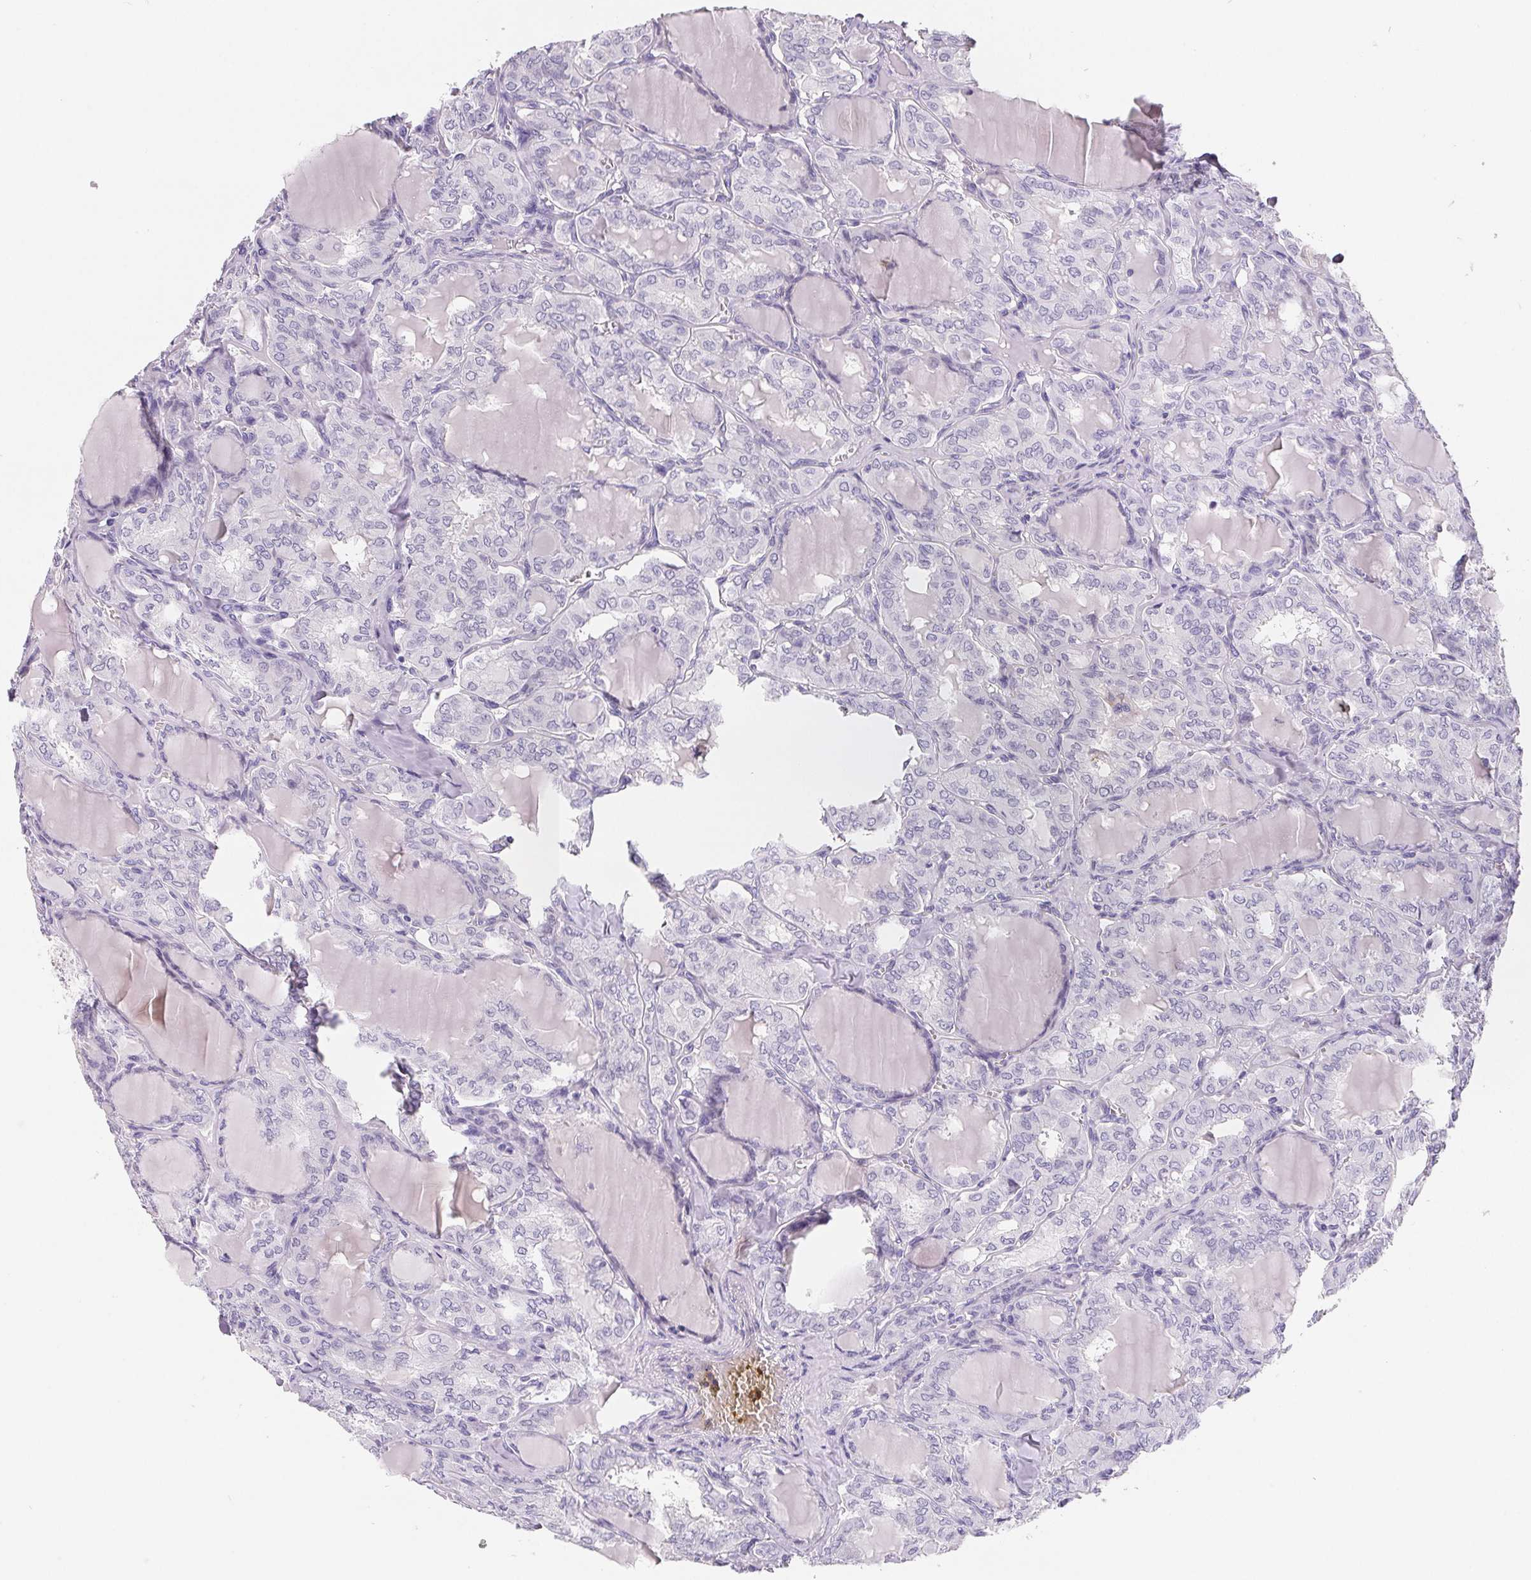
{"staining": {"intensity": "negative", "quantity": "none", "location": "none"}, "tissue": "thyroid cancer", "cell_type": "Tumor cells", "image_type": "cancer", "snomed": [{"axis": "morphology", "description": "Papillary adenocarcinoma, NOS"}, {"axis": "topography", "description": "Thyroid gland"}], "caption": "Tumor cells show no significant positivity in thyroid cancer. (DAB immunohistochemistry visualized using brightfield microscopy, high magnification).", "gene": "FDX1", "patient": {"sex": "male", "age": 20}}